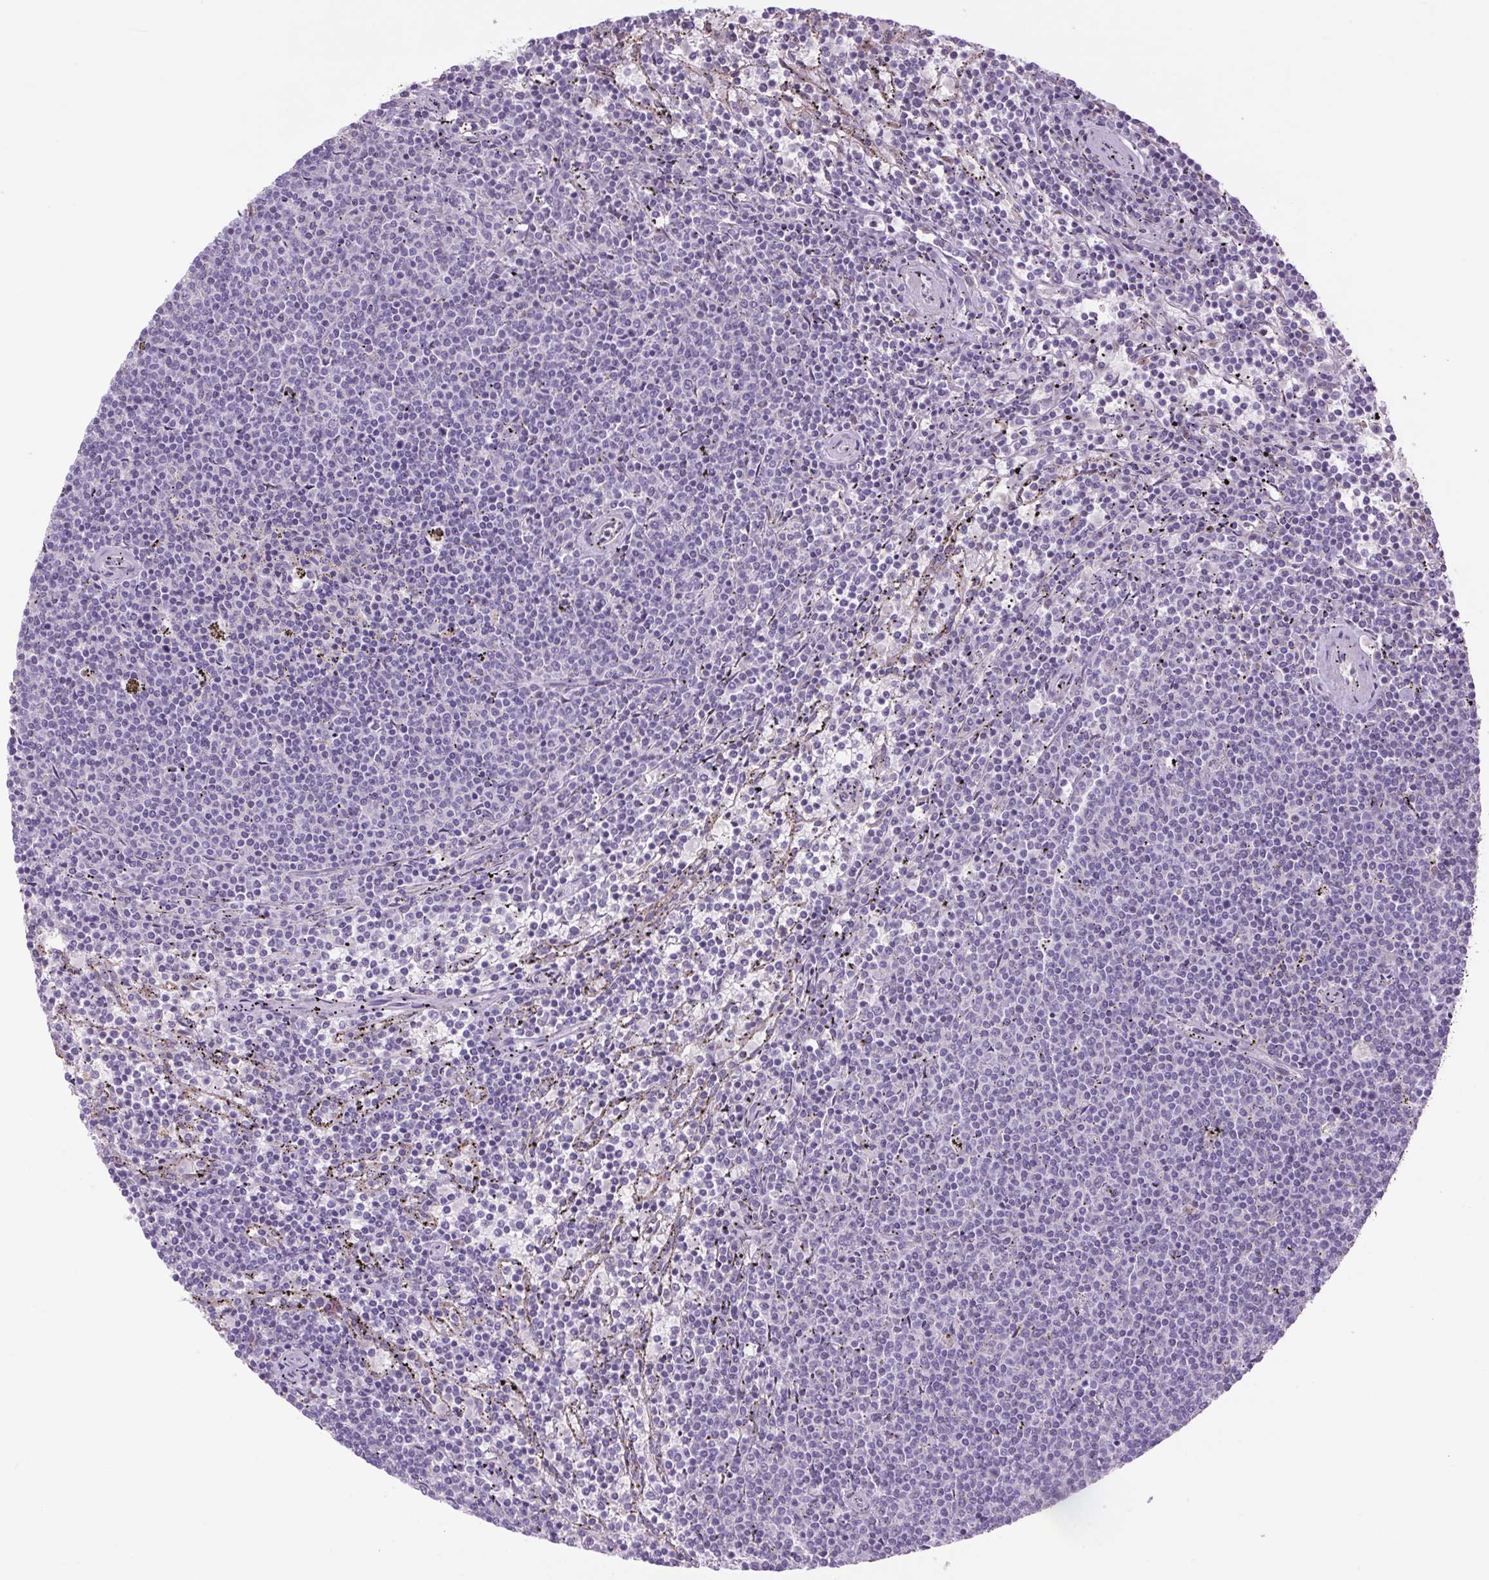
{"staining": {"intensity": "negative", "quantity": "none", "location": "none"}, "tissue": "lymphoma", "cell_type": "Tumor cells", "image_type": "cancer", "snomed": [{"axis": "morphology", "description": "Malignant lymphoma, non-Hodgkin's type, Low grade"}, {"axis": "topography", "description": "Spleen"}], "caption": "There is no significant staining in tumor cells of lymphoma.", "gene": "SCO2", "patient": {"sex": "female", "age": 50}}